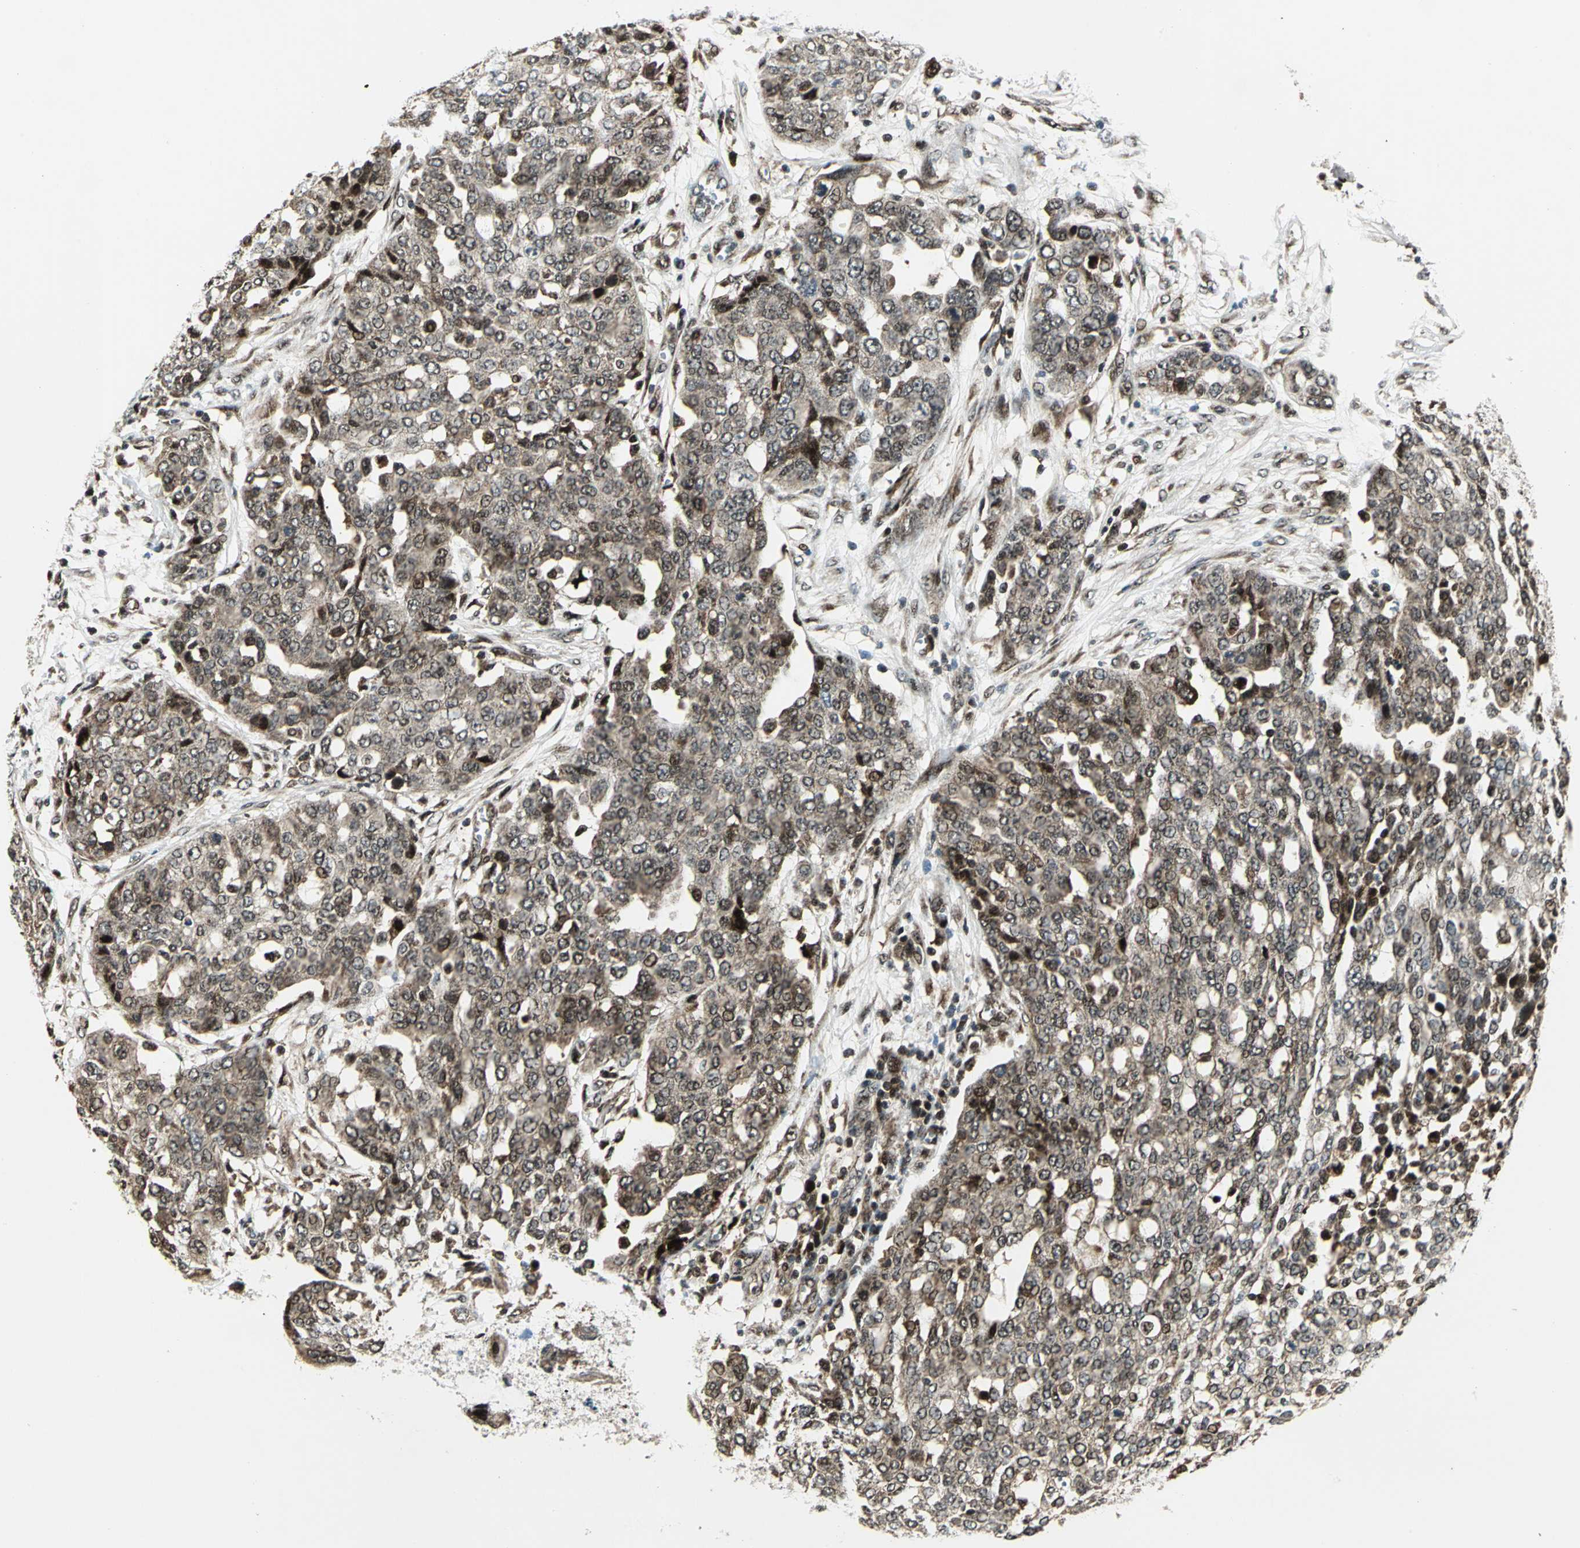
{"staining": {"intensity": "moderate", "quantity": ">75%", "location": "cytoplasmic/membranous,nuclear"}, "tissue": "ovarian cancer", "cell_type": "Tumor cells", "image_type": "cancer", "snomed": [{"axis": "morphology", "description": "Cystadenocarcinoma, serous, NOS"}, {"axis": "topography", "description": "Soft tissue"}, {"axis": "topography", "description": "Ovary"}], "caption": "Protein expression analysis of human ovarian cancer (serous cystadenocarcinoma) reveals moderate cytoplasmic/membranous and nuclear expression in approximately >75% of tumor cells. Ihc stains the protein of interest in brown and the nuclei are stained blue.", "gene": "COPS5", "patient": {"sex": "female", "age": 57}}